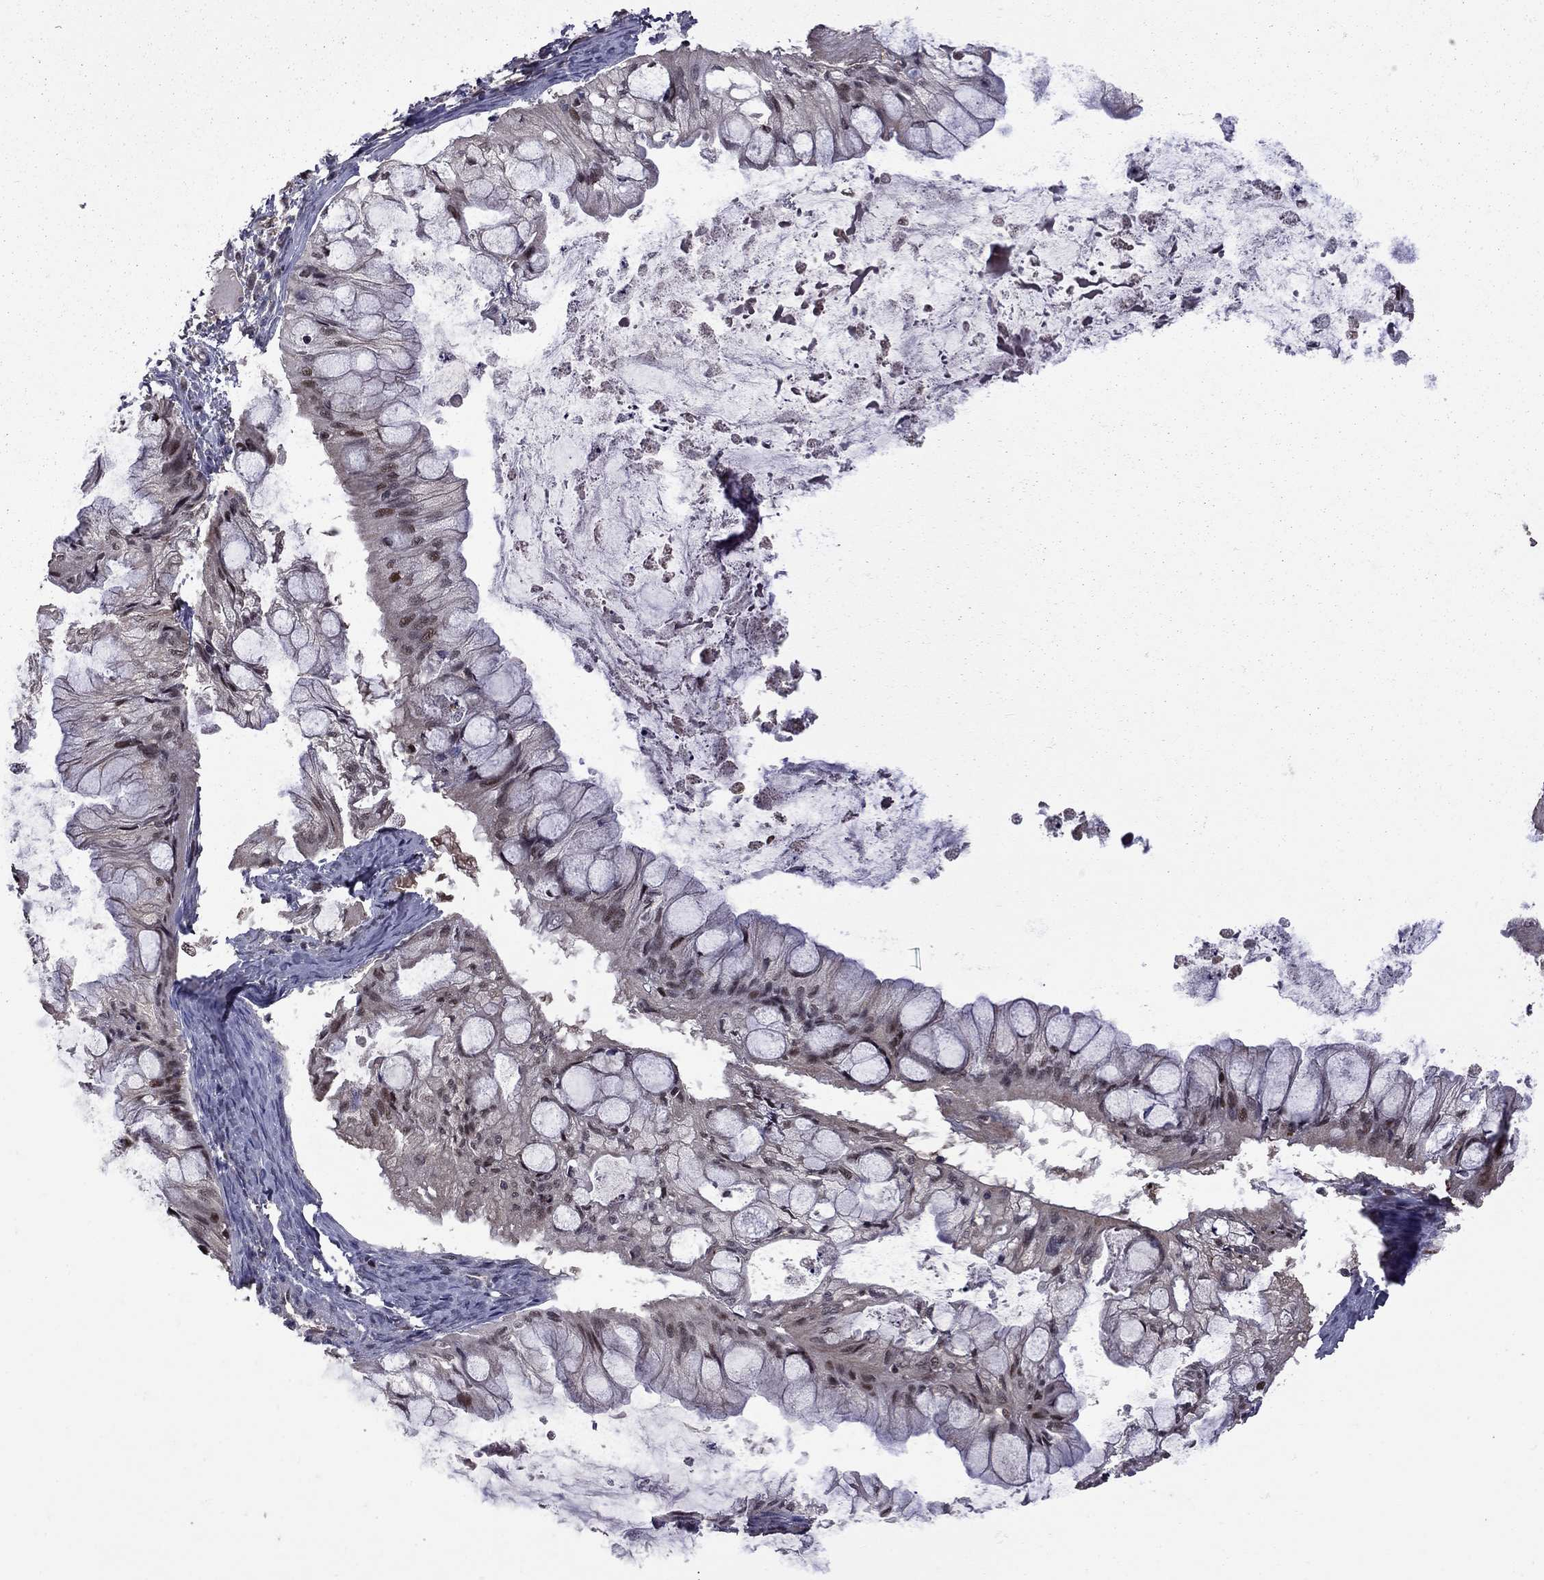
{"staining": {"intensity": "moderate", "quantity": "<25%", "location": "nuclear"}, "tissue": "ovarian cancer", "cell_type": "Tumor cells", "image_type": "cancer", "snomed": [{"axis": "morphology", "description": "Cystadenocarcinoma, mucinous, NOS"}, {"axis": "topography", "description": "Ovary"}], "caption": "Approximately <25% of tumor cells in human ovarian cancer (mucinous cystadenocarcinoma) reveal moderate nuclear protein positivity as visualized by brown immunohistochemical staining.", "gene": "IPP", "patient": {"sex": "female", "age": 57}}